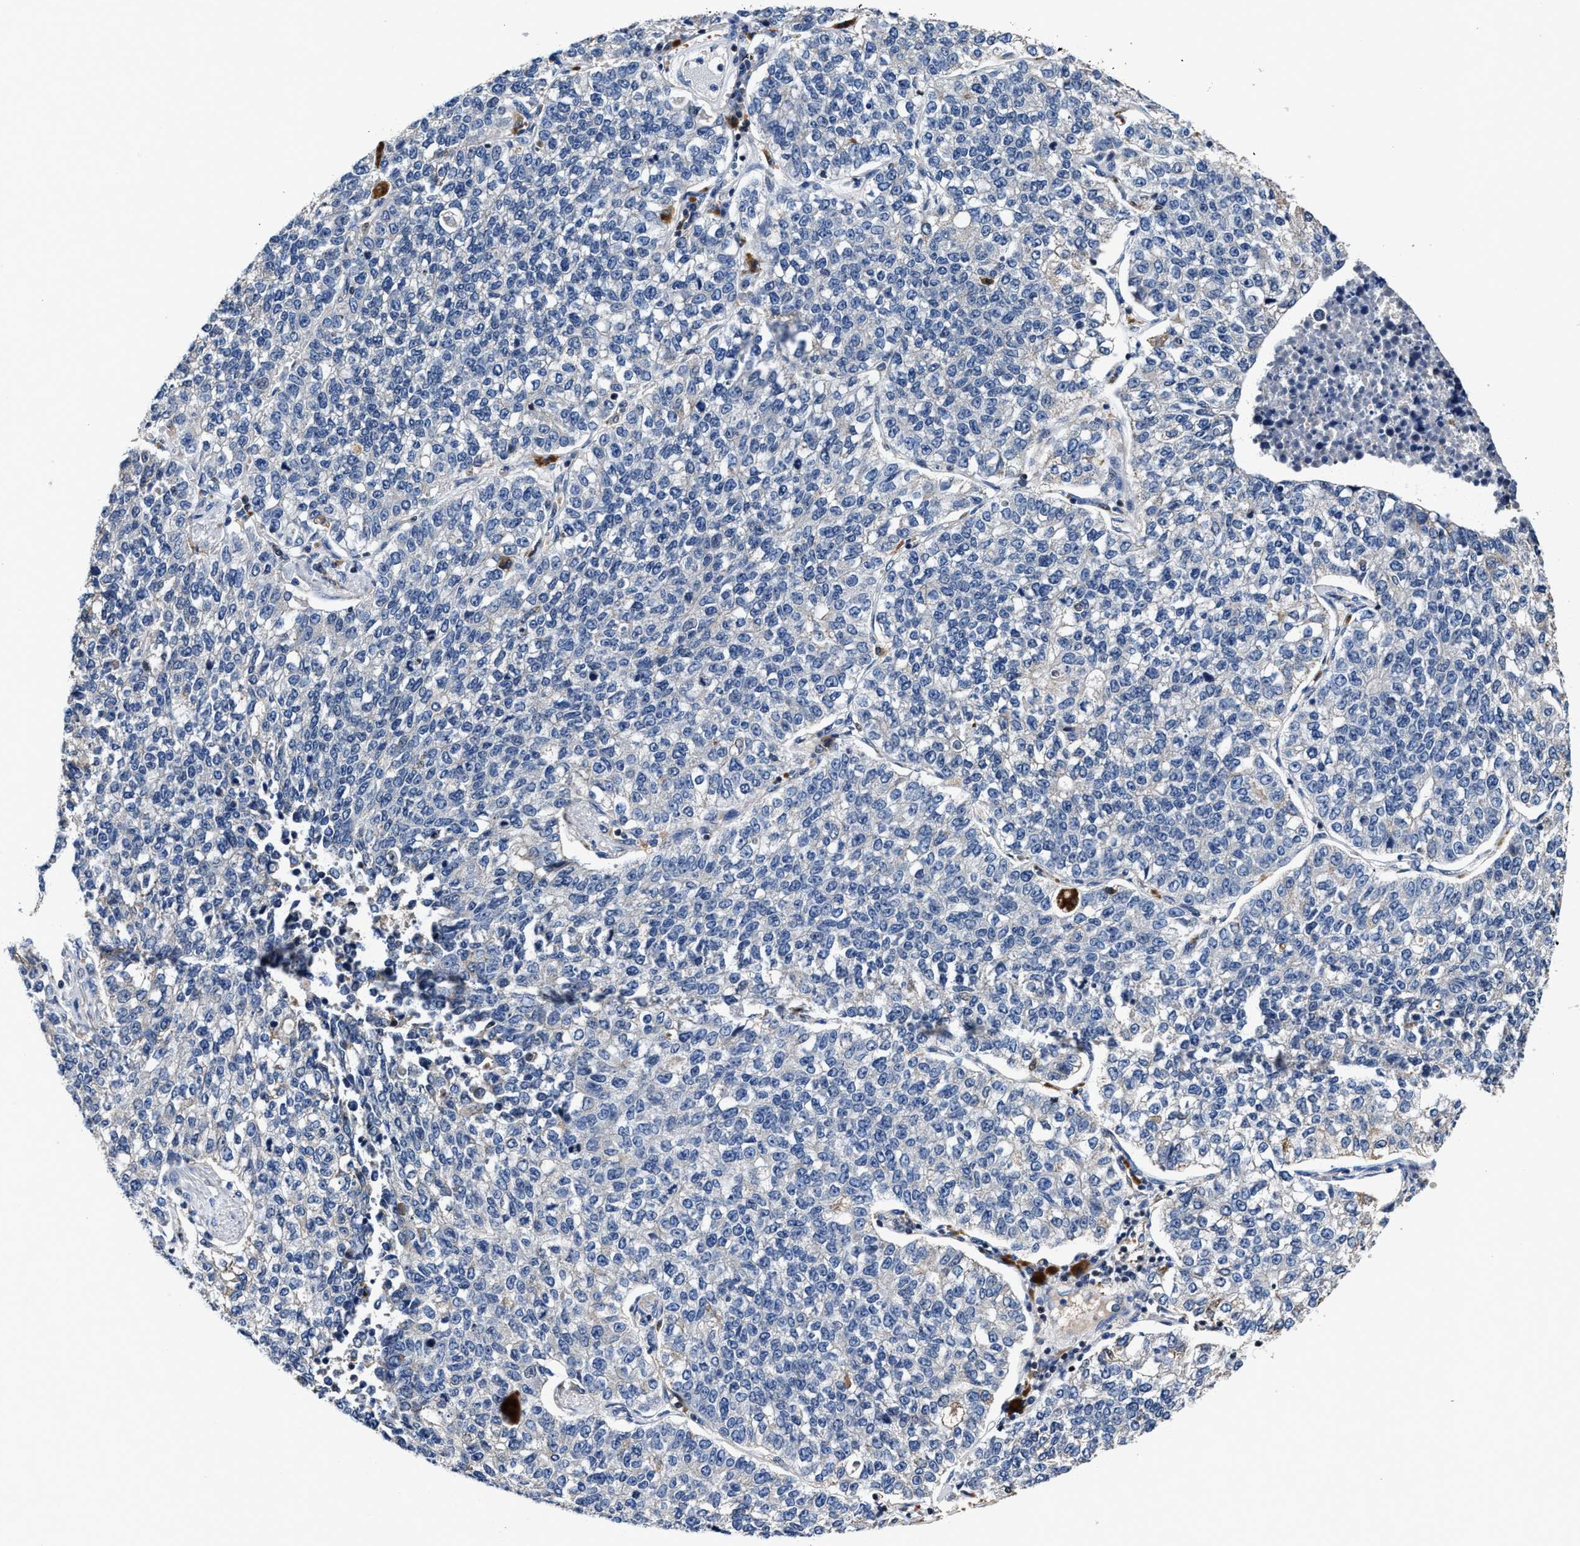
{"staining": {"intensity": "negative", "quantity": "none", "location": "none"}, "tissue": "lung cancer", "cell_type": "Tumor cells", "image_type": "cancer", "snomed": [{"axis": "morphology", "description": "Adenocarcinoma, NOS"}, {"axis": "topography", "description": "Lung"}], "caption": "High magnification brightfield microscopy of adenocarcinoma (lung) stained with DAB (brown) and counterstained with hematoxylin (blue): tumor cells show no significant positivity.", "gene": "RGS10", "patient": {"sex": "male", "age": 49}}